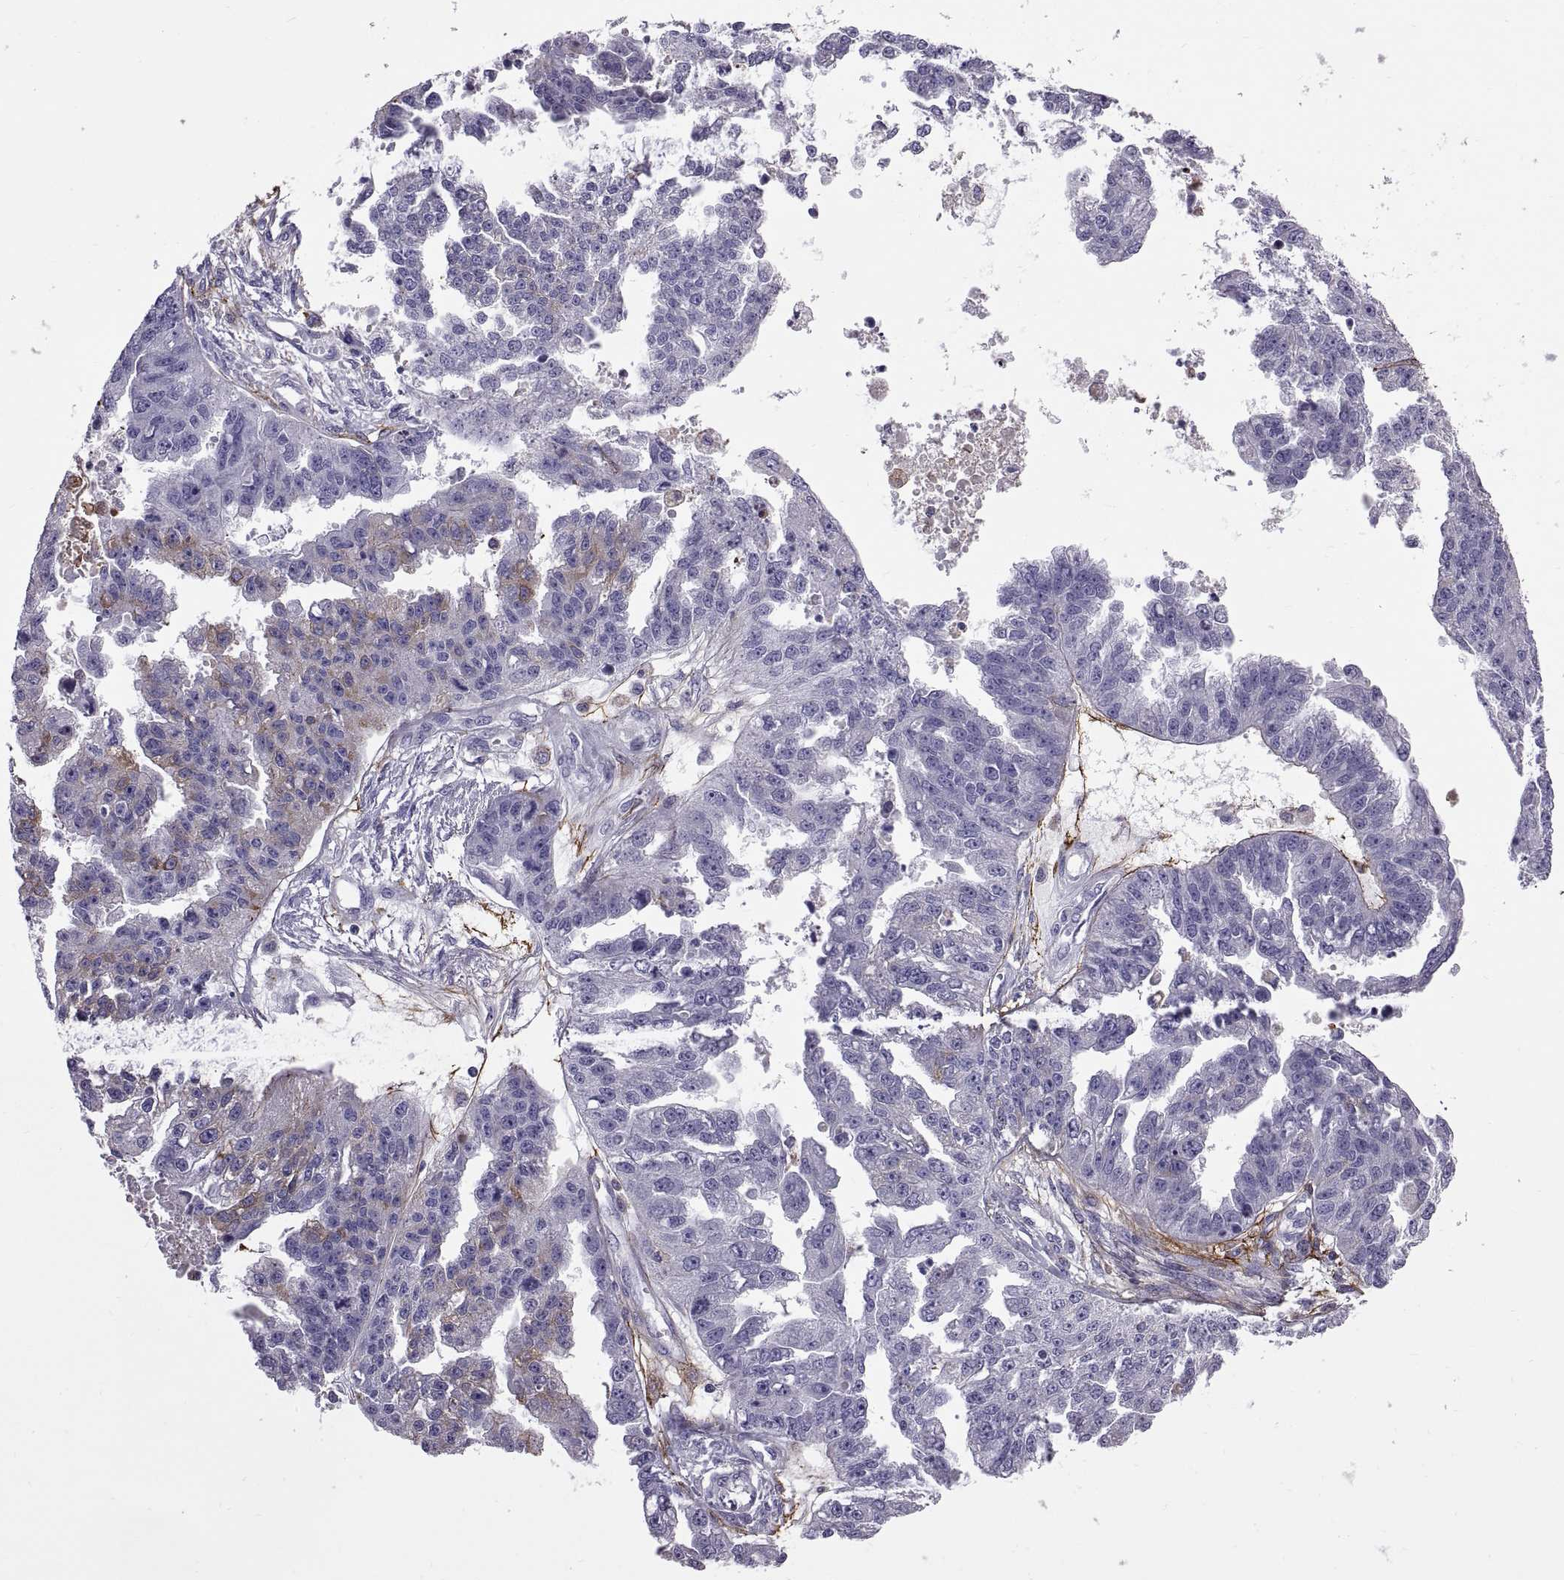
{"staining": {"intensity": "negative", "quantity": "none", "location": "none"}, "tissue": "ovarian cancer", "cell_type": "Tumor cells", "image_type": "cancer", "snomed": [{"axis": "morphology", "description": "Cystadenocarcinoma, serous, NOS"}, {"axis": "topography", "description": "Ovary"}], "caption": "IHC of human ovarian serous cystadenocarcinoma demonstrates no positivity in tumor cells.", "gene": "EMILIN2", "patient": {"sex": "female", "age": 58}}